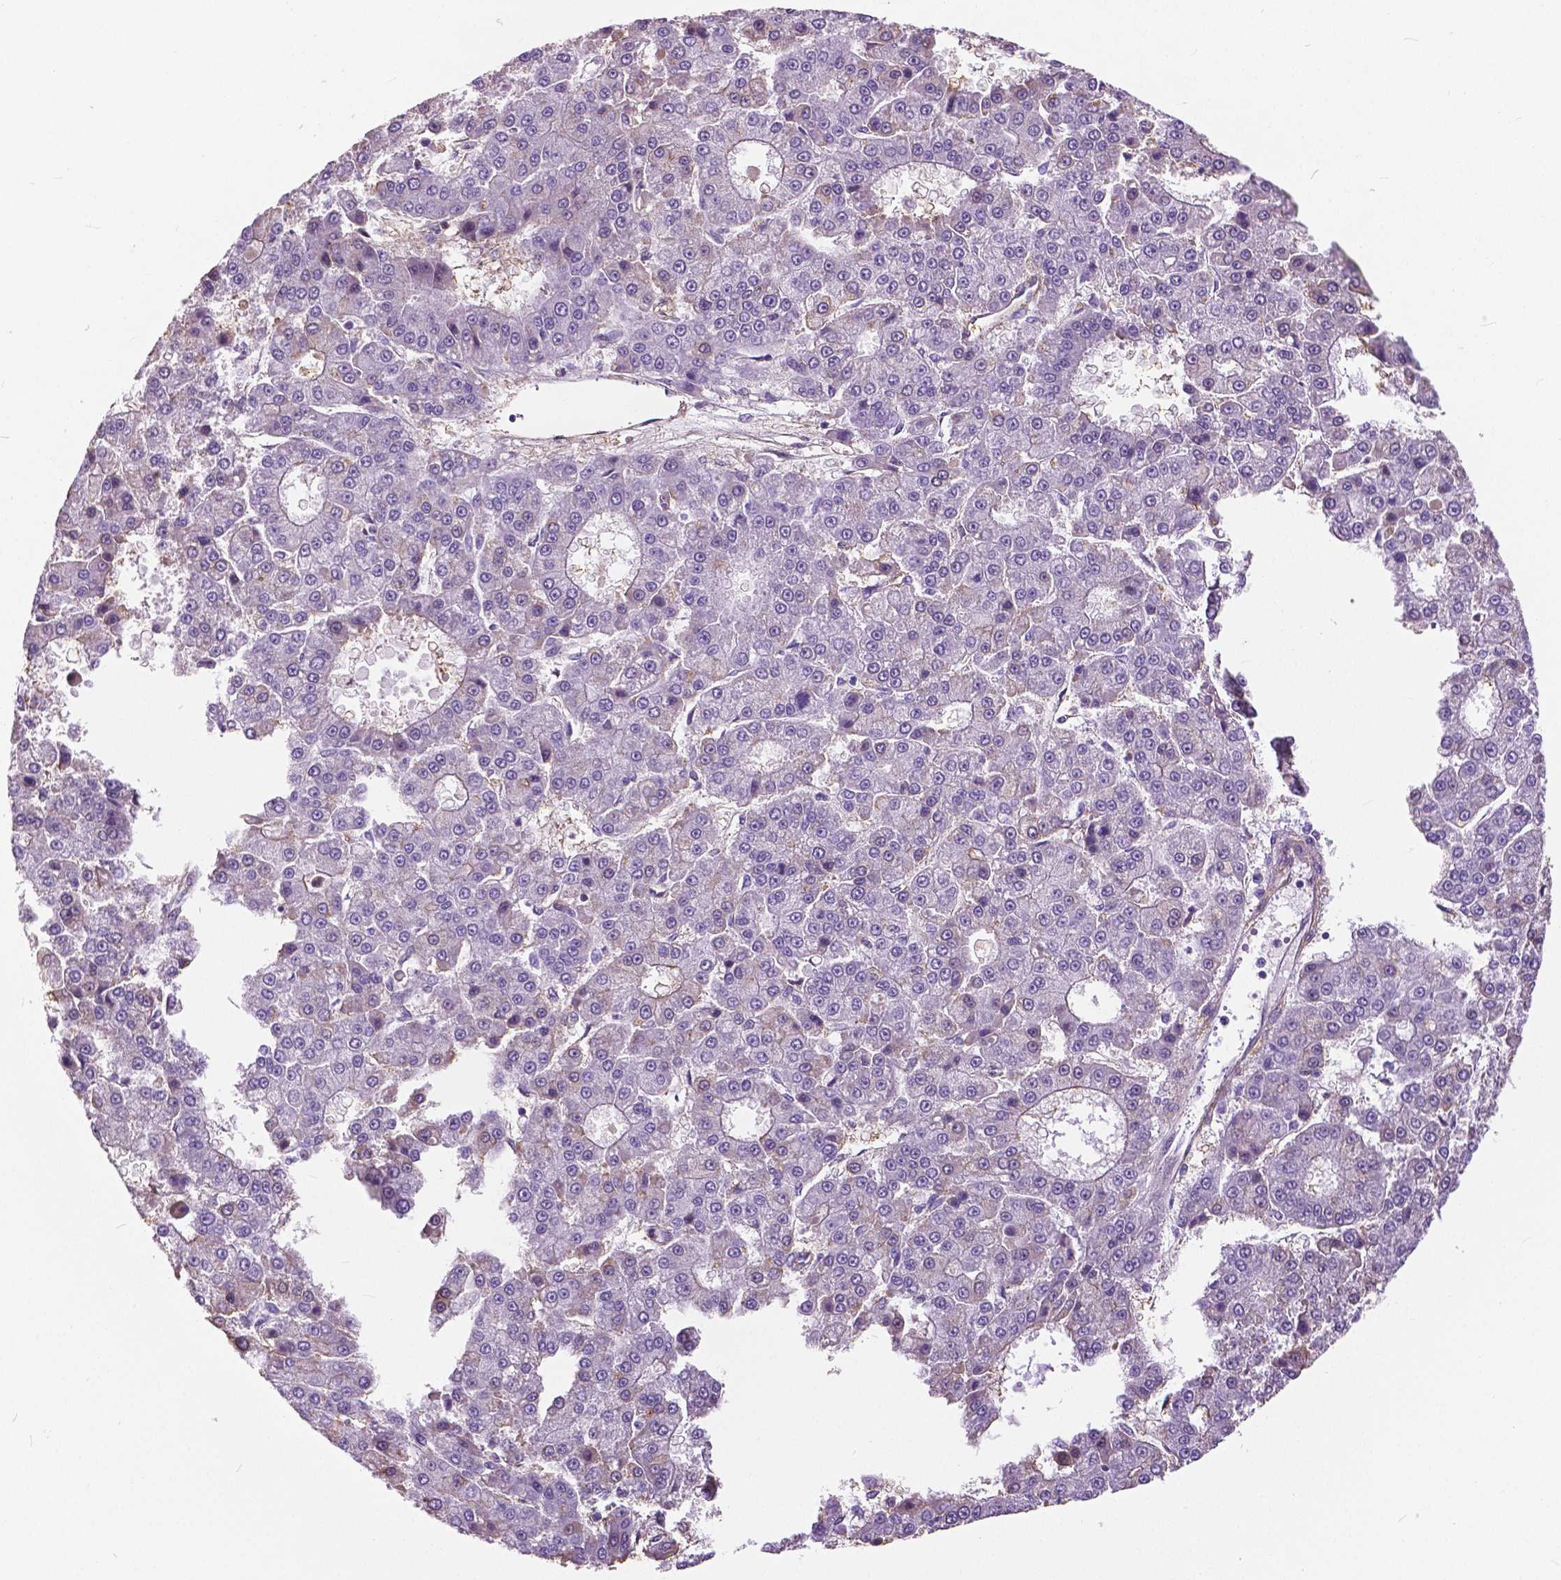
{"staining": {"intensity": "negative", "quantity": "none", "location": "none"}, "tissue": "liver cancer", "cell_type": "Tumor cells", "image_type": "cancer", "snomed": [{"axis": "morphology", "description": "Carcinoma, Hepatocellular, NOS"}, {"axis": "topography", "description": "Liver"}], "caption": "High power microscopy histopathology image of an immunohistochemistry photomicrograph of liver cancer, revealing no significant expression in tumor cells.", "gene": "ANXA13", "patient": {"sex": "male", "age": 70}}